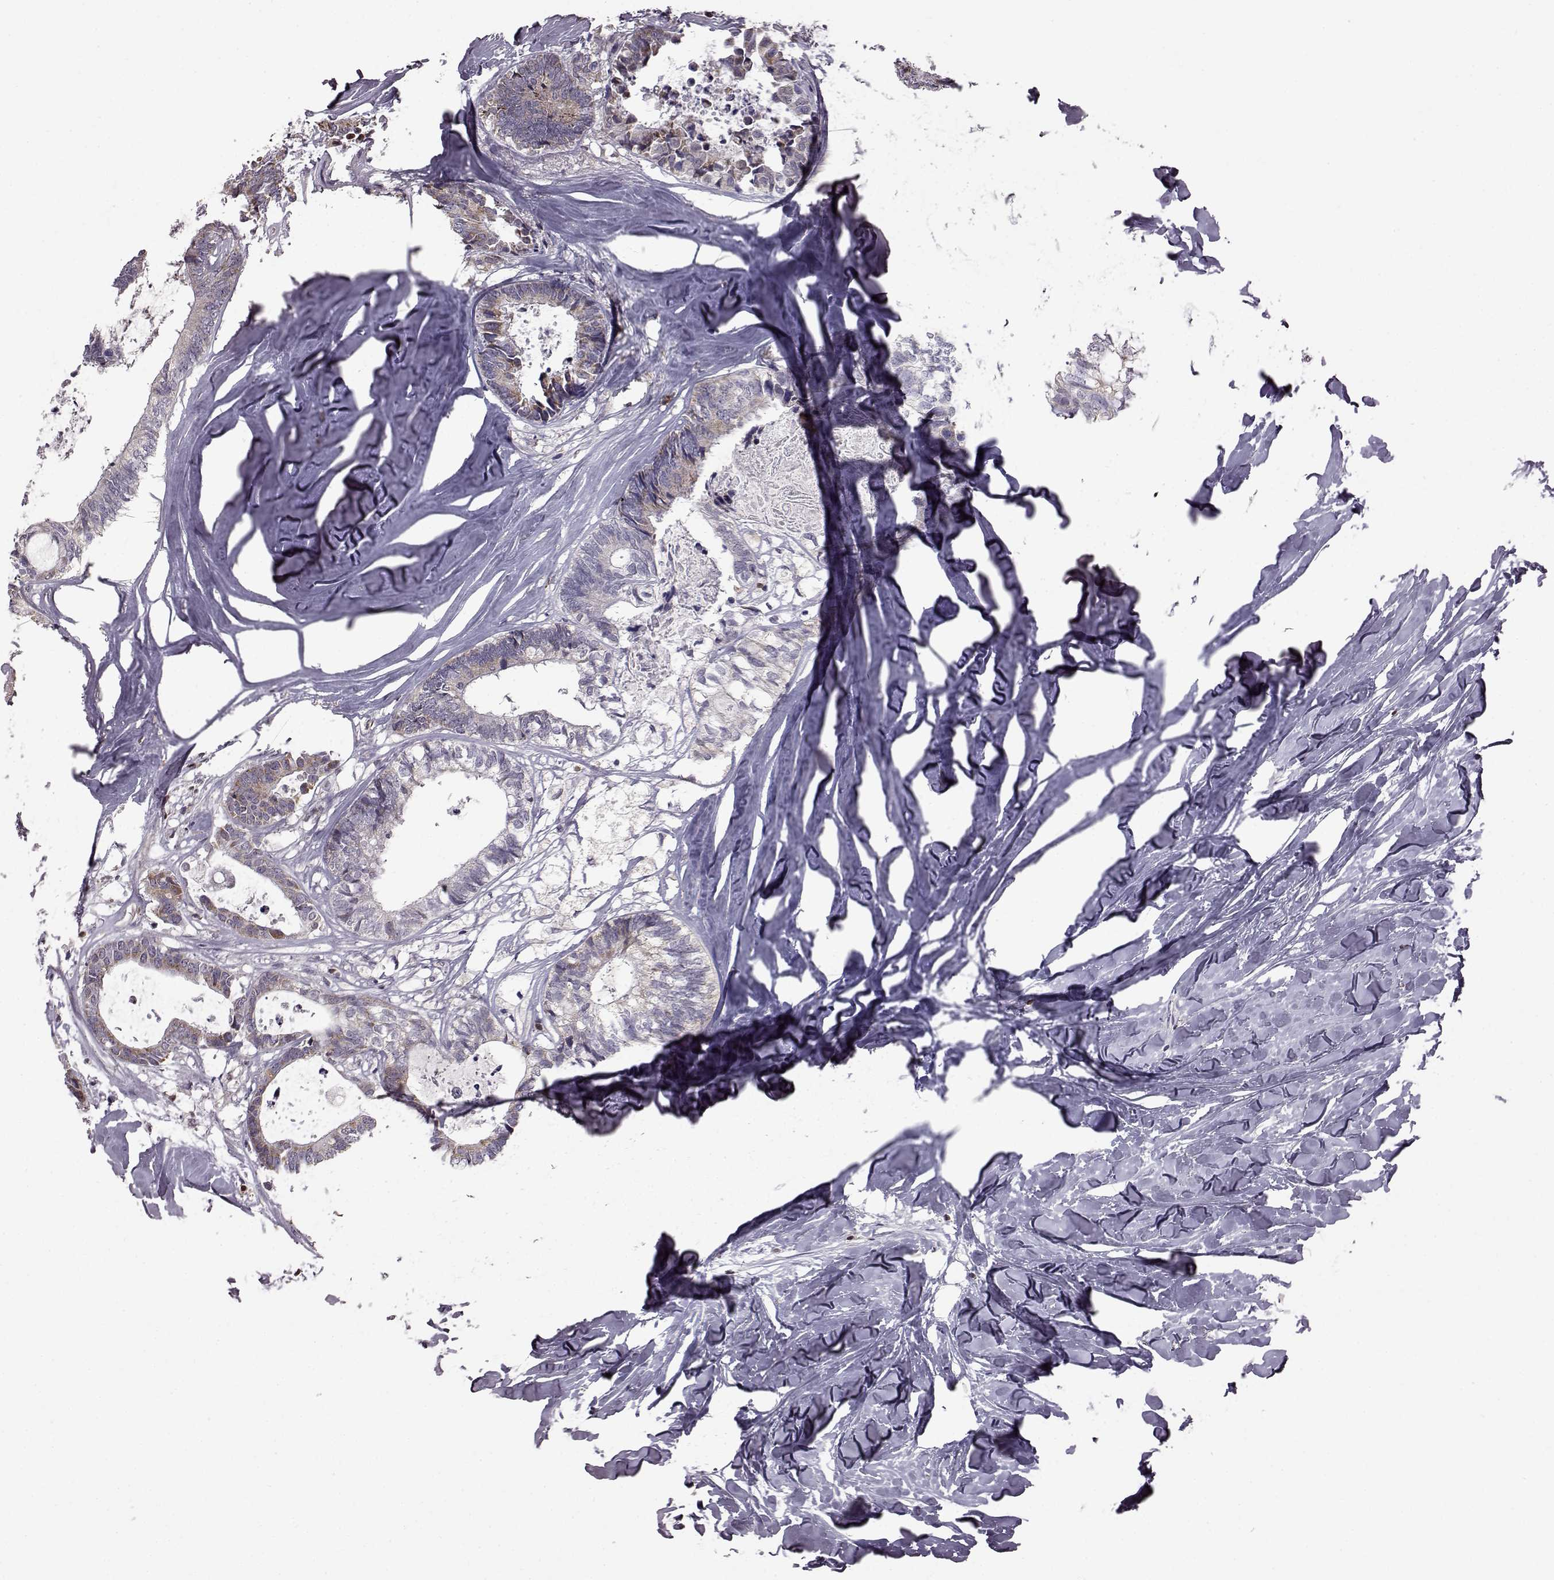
{"staining": {"intensity": "weak", "quantity": "<25%", "location": "cytoplasmic/membranous"}, "tissue": "colorectal cancer", "cell_type": "Tumor cells", "image_type": "cancer", "snomed": [{"axis": "morphology", "description": "Adenocarcinoma, NOS"}, {"axis": "topography", "description": "Colon"}, {"axis": "topography", "description": "Rectum"}], "caption": "DAB immunohistochemical staining of adenocarcinoma (colorectal) shows no significant expression in tumor cells.", "gene": "DOK2", "patient": {"sex": "male", "age": 57}}